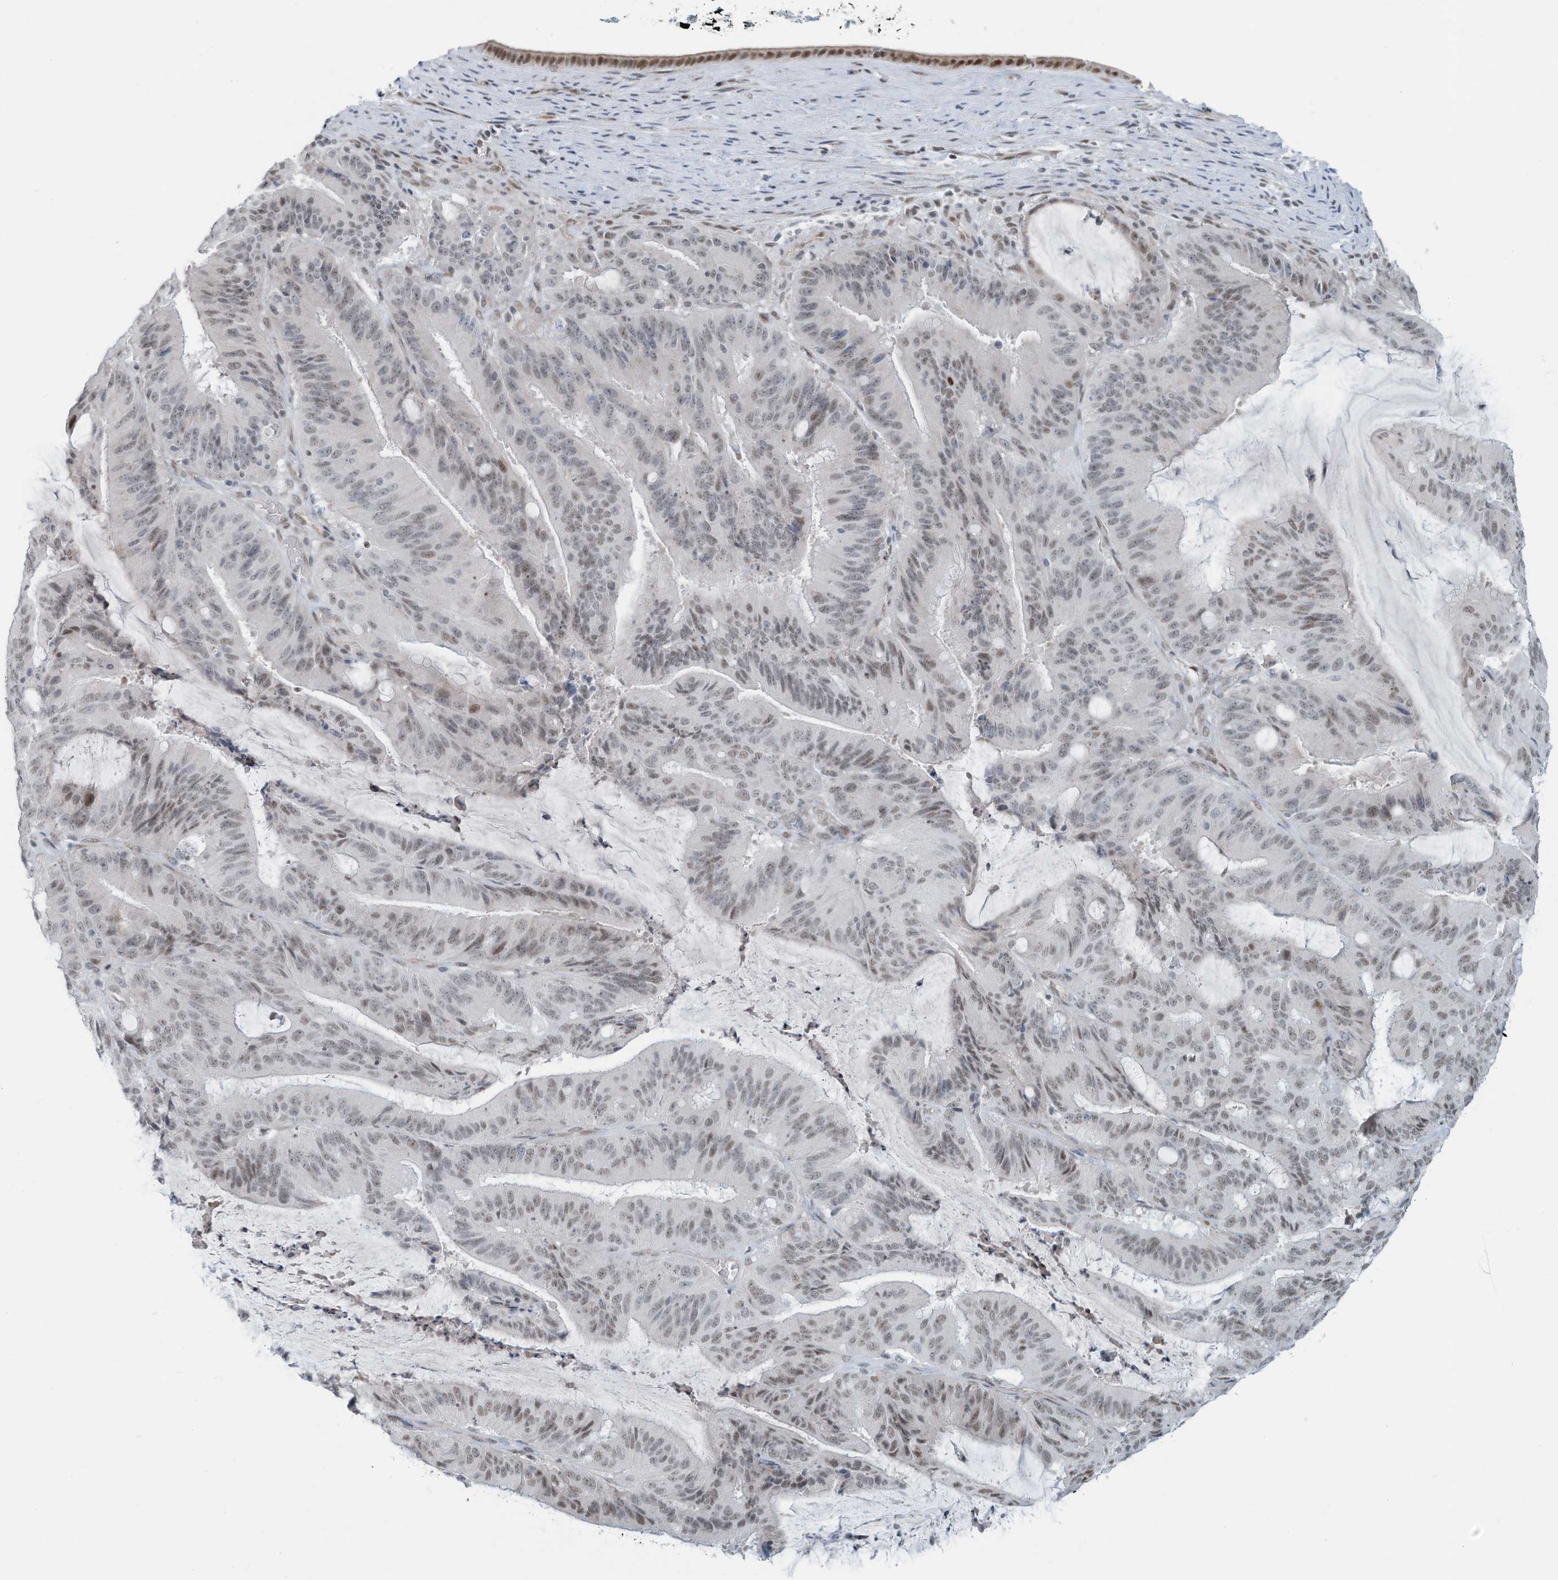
{"staining": {"intensity": "moderate", "quantity": ">75%", "location": "nuclear"}, "tissue": "liver cancer", "cell_type": "Tumor cells", "image_type": "cancer", "snomed": [{"axis": "morphology", "description": "Normal tissue, NOS"}, {"axis": "morphology", "description": "Cholangiocarcinoma"}, {"axis": "topography", "description": "Liver"}, {"axis": "topography", "description": "Peripheral nerve tissue"}], "caption": "The micrograph displays a brown stain indicating the presence of a protein in the nuclear of tumor cells in liver cancer.", "gene": "SARNP", "patient": {"sex": "female", "age": 73}}